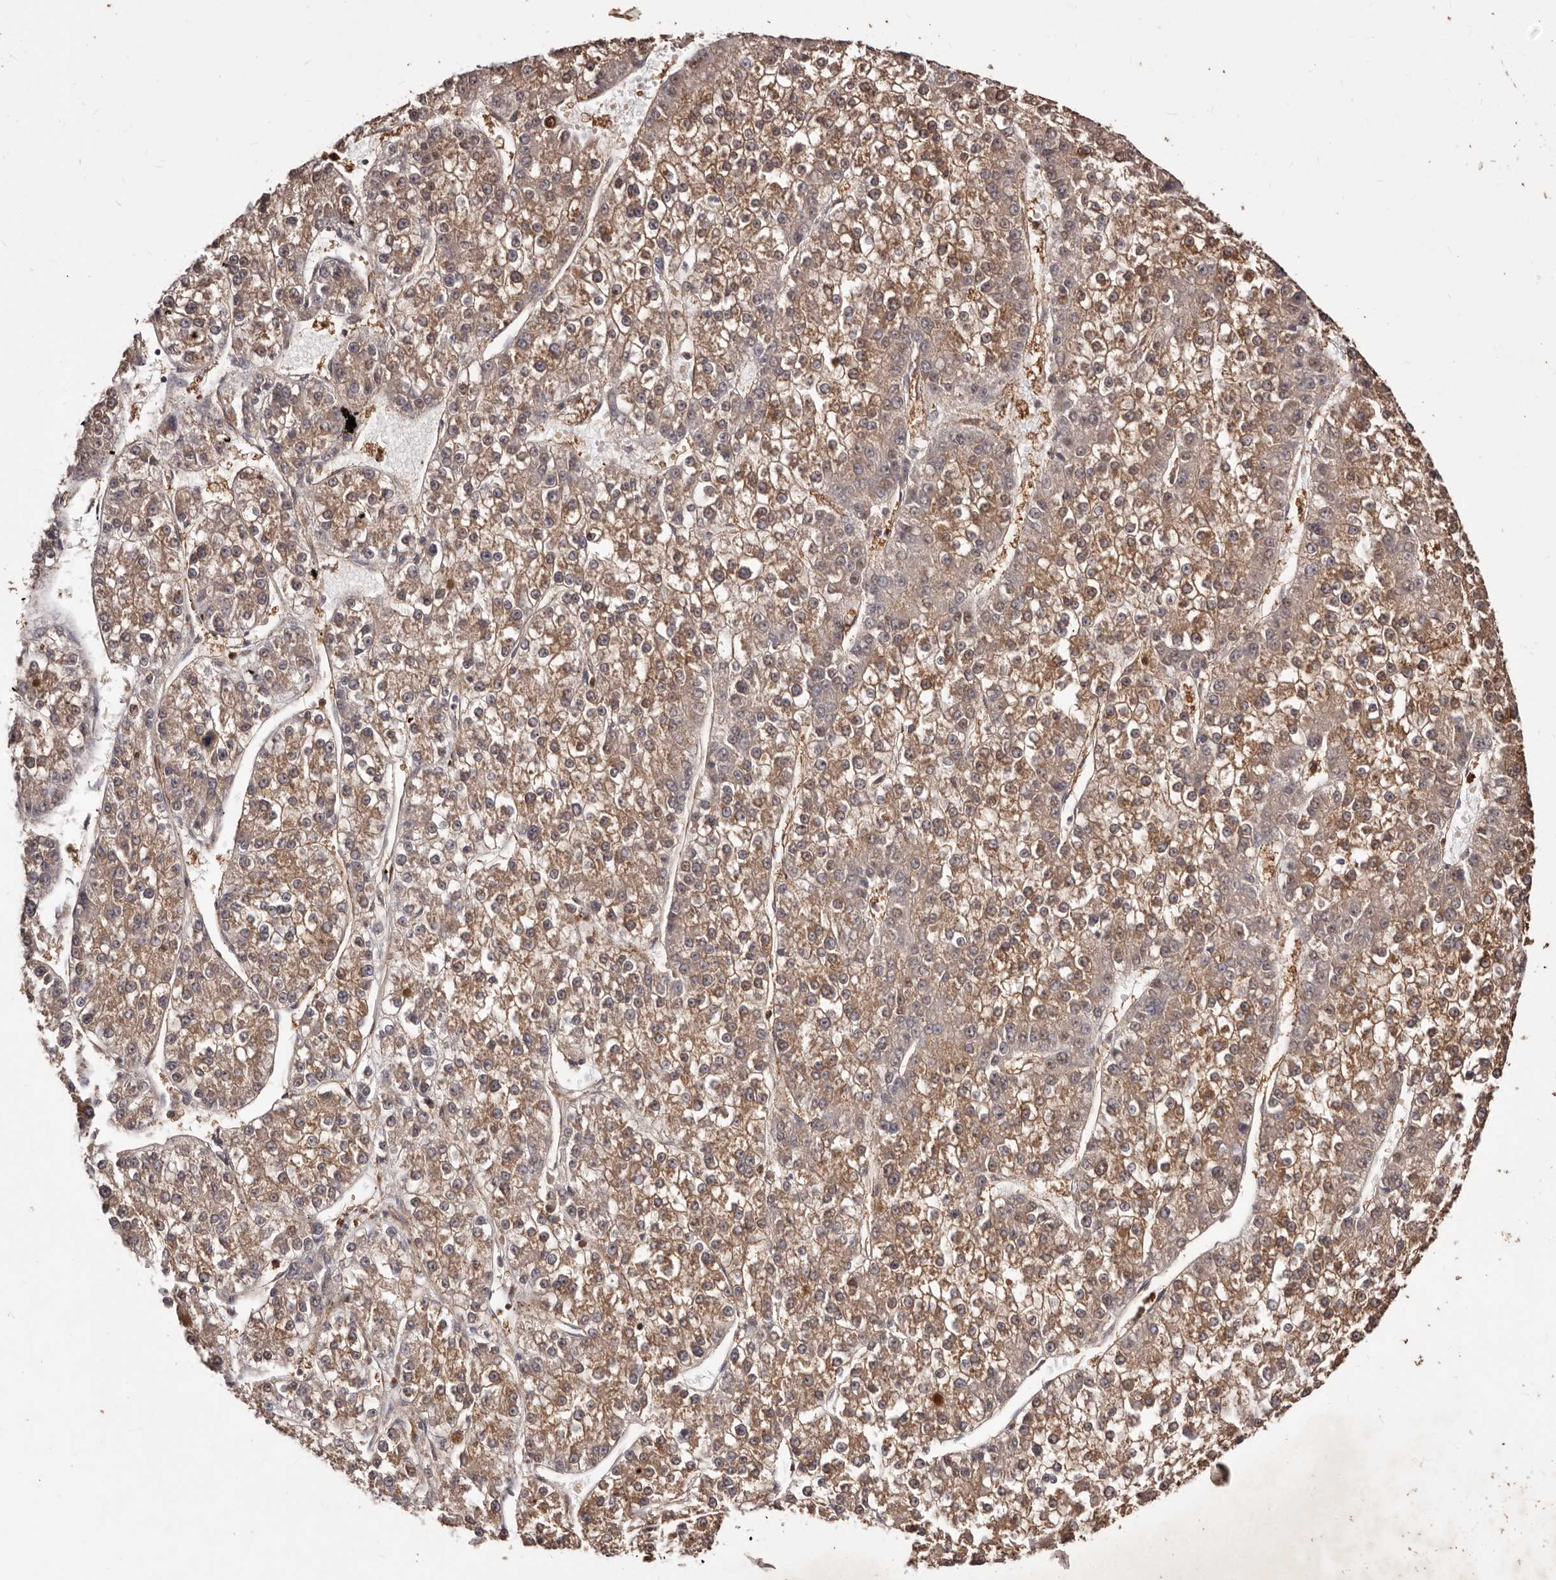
{"staining": {"intensity": "moderate", "quantity": ">75%", "location": "cytoplasmic/membranous"}, "tissue": "liver cancer", "cell_type": "Tumor cells", "image_type": "cancer", "snomed": [{"axis": "morphology", "description": "Carcinoma, Hepatocellular, NOS"}, {"axis": "topography", "description": "Liver"}], "caption": "The immunohistochemical stain shows moderate cytoplasmic/membranous positivity in tumor cells of liver hepatocellular carcinoma tissue.", "gene": "CCL14", "patient": {"sex": "female", "age": 73}}